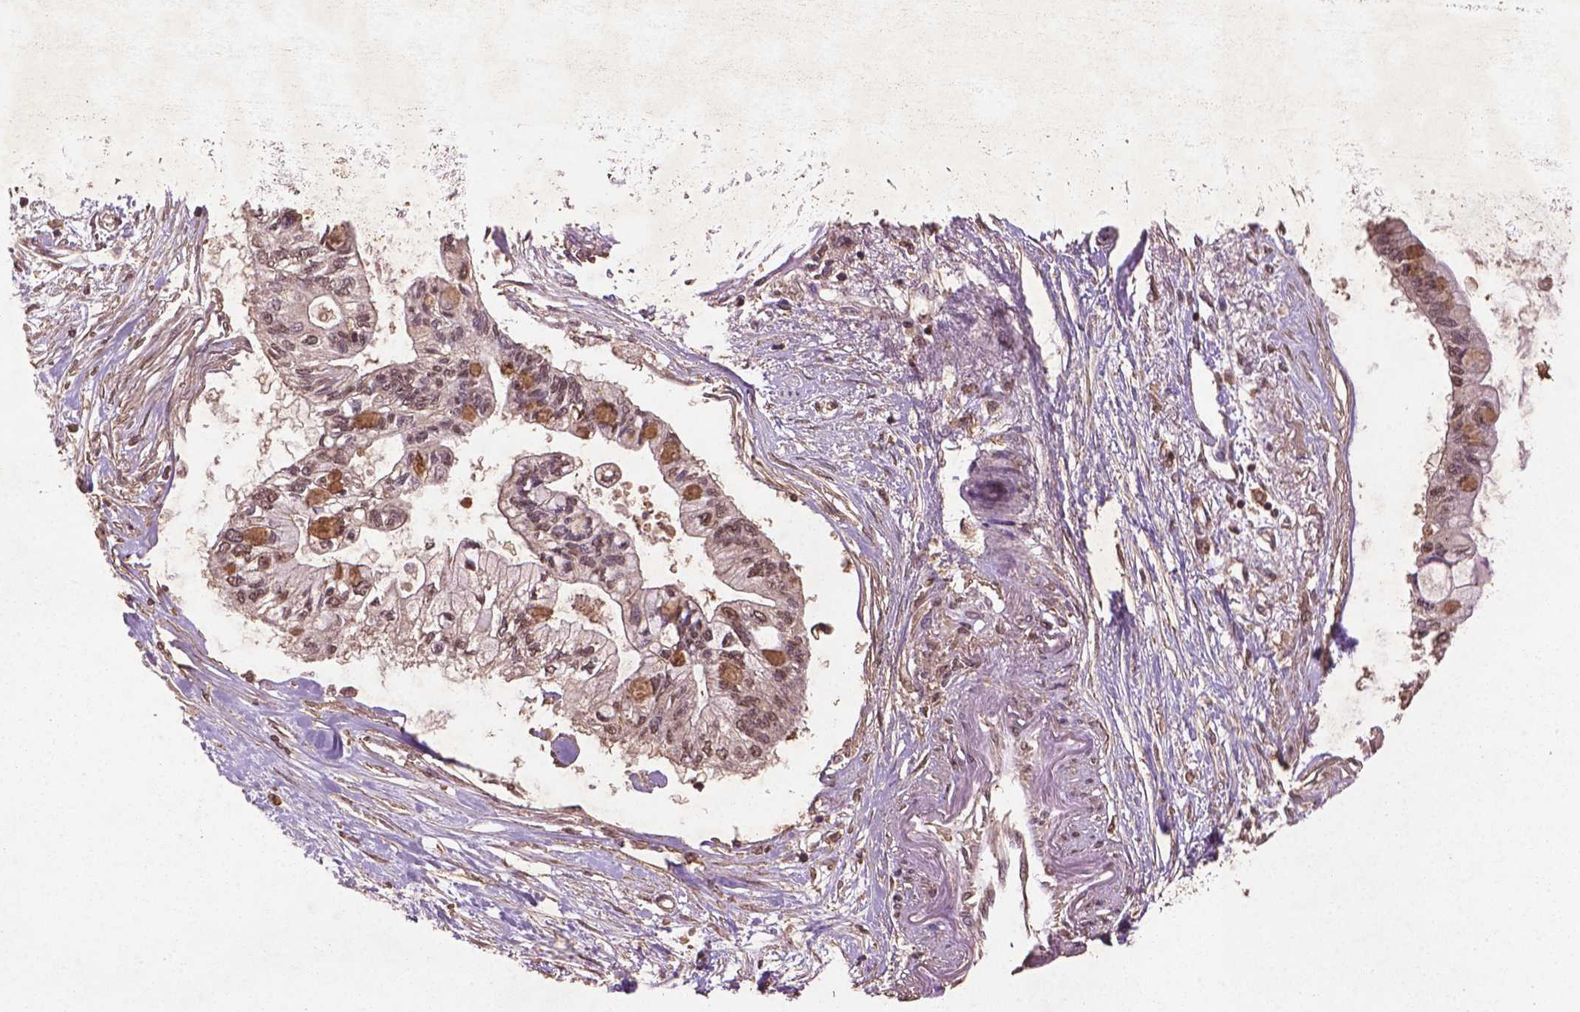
{"staining": {"intensity": "negative", "quantity": "none", "location": "none"}, "tissue": "pancreatic cancer", "cell_type": "Tumor cells", "image_type": "cancer", "snomed": [{"axis": "morphology", "description": "Adenocarcinoma, NOS"}, {"axis": "topography", "description": "Pancreas"}], "caption": "This is a micrograph of immunohistochemistry (IHC) staining of pancreatic cancer, which shows no positivity in tumor cells.", "gene": "BABAM1", "patient": {"sex": "female", "age": 77}}